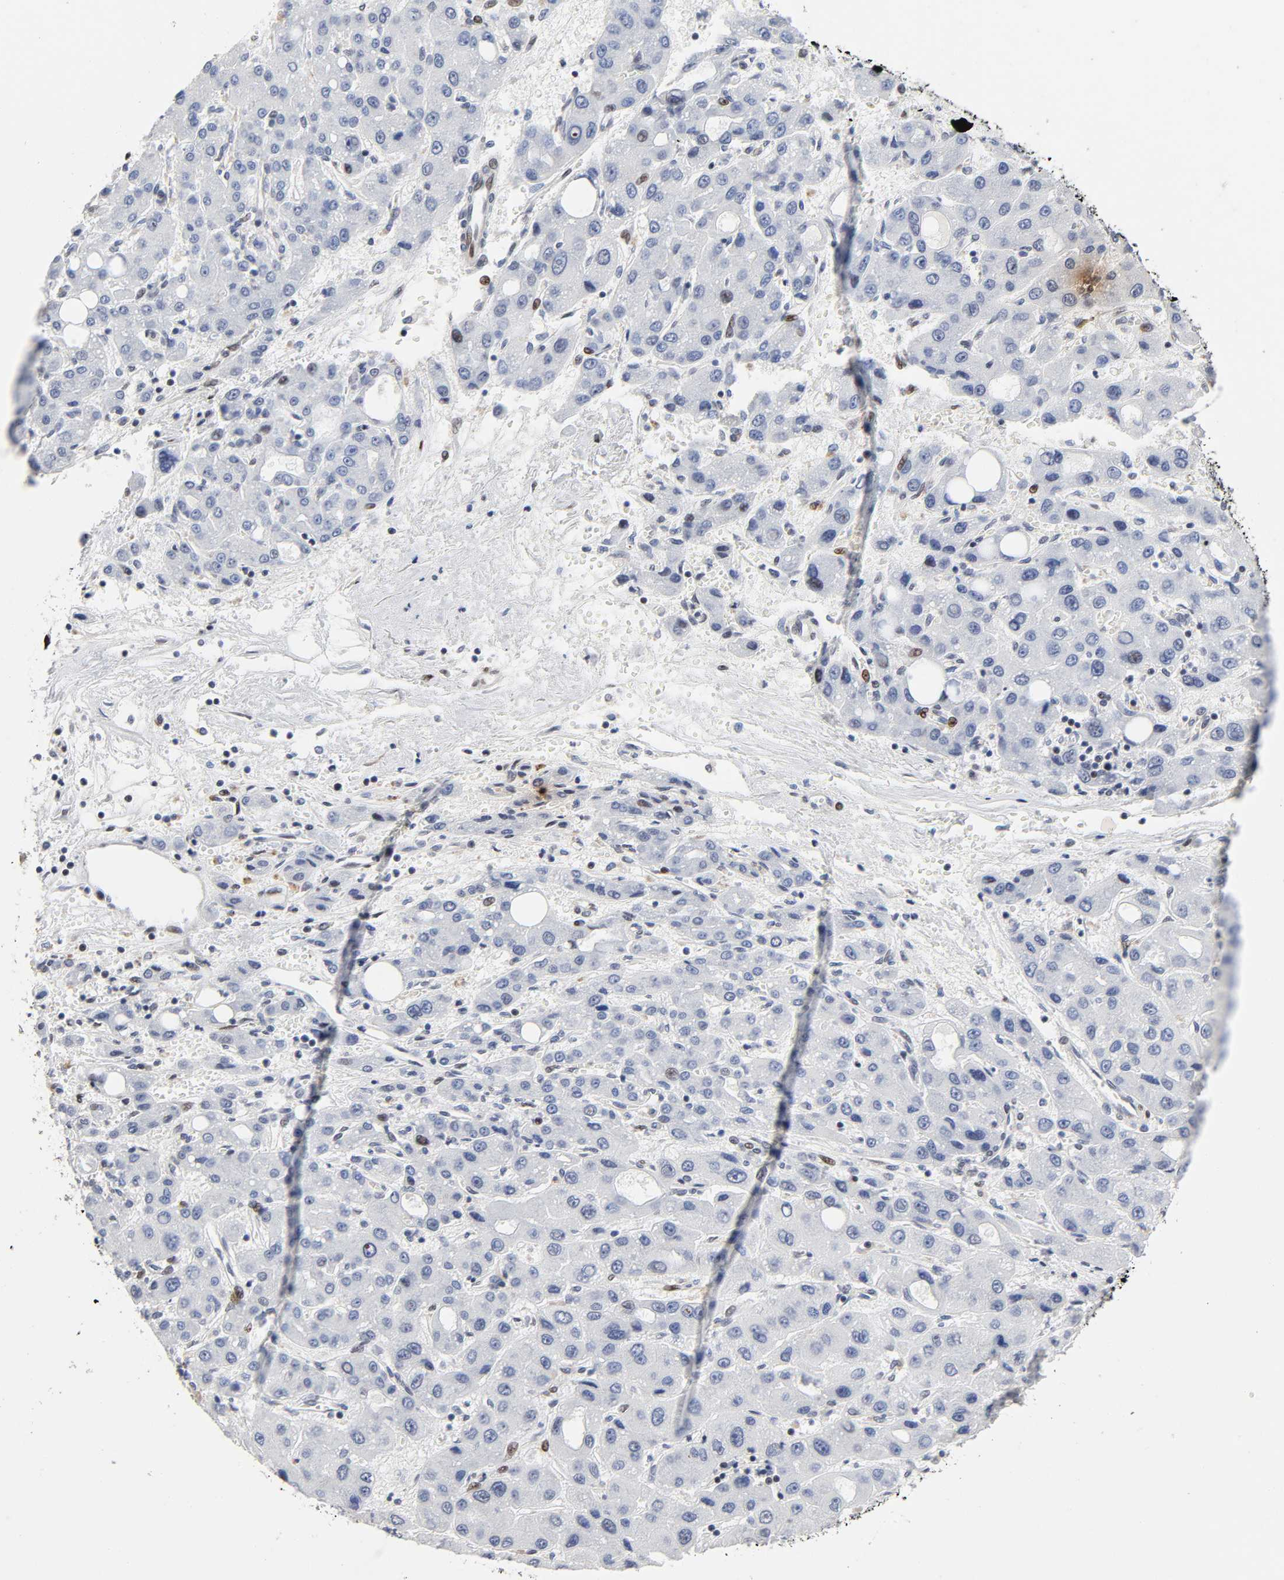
{"staining": {"intensity": "negative", "quantity": "none", "location": "none"}, "tissue": "liver cancer", "cell_type": "Tumor cells", "image_type": "cancer", "snomed": [{"axis": "morphology", "description": "Carcinoma, Hepatocellular, NOS"}, {"axis": "topography", "description": "Liver"}], "caption": "This is an IHC photomicrograph of liver cancer (hepatocellular carcinoma). There is no staining in tumor cells.", "gene": "STK38", "patient": {"sex": "male", "age": 55}}